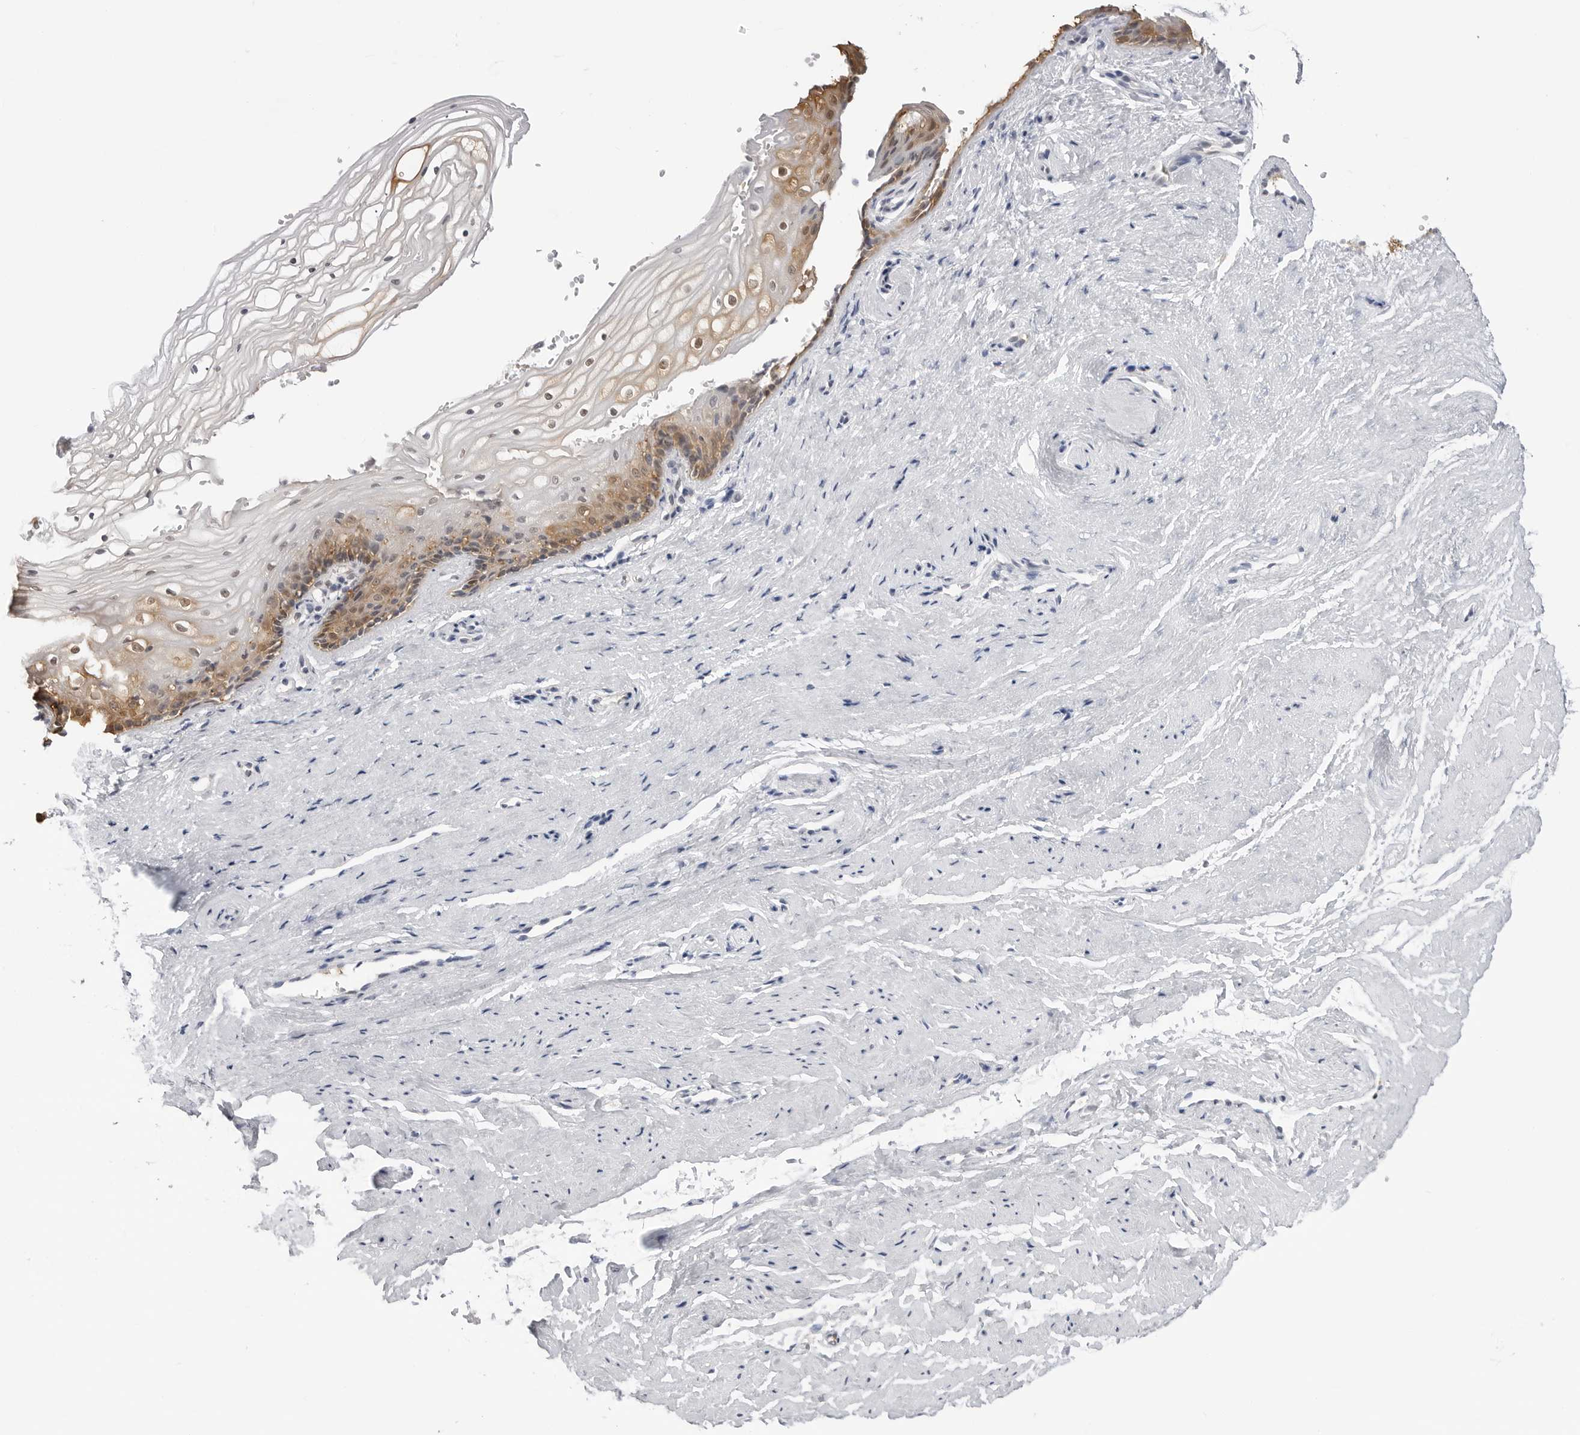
{"staining": {"intensity": "moderate", "quantity": ">75%", "location": "cytoplasmic/membranous,nuclear"}, "tissue": "vagina", "cell_type": "Squamous epithelial cells", "image_type": "normal", "snomed": [{"axis": "morphology", "description": "Normal tissue, NOS"}, {"axis": "topography", "description": "Vagina"}], "caption": "The histopathology image exhibits immunohistochemical staining of unremarkable vagina. There is moderate cytoplasmic/membranous,nuclear positivity is identified in approximately >75% of squamous epithelial cells. (DAB (3,3'-diaminobenzidine) IHC, brown staining for protein, blue staining for nuclei).", "gene": "YWHAG", "patient": {"sex": "female", "age": 46}}